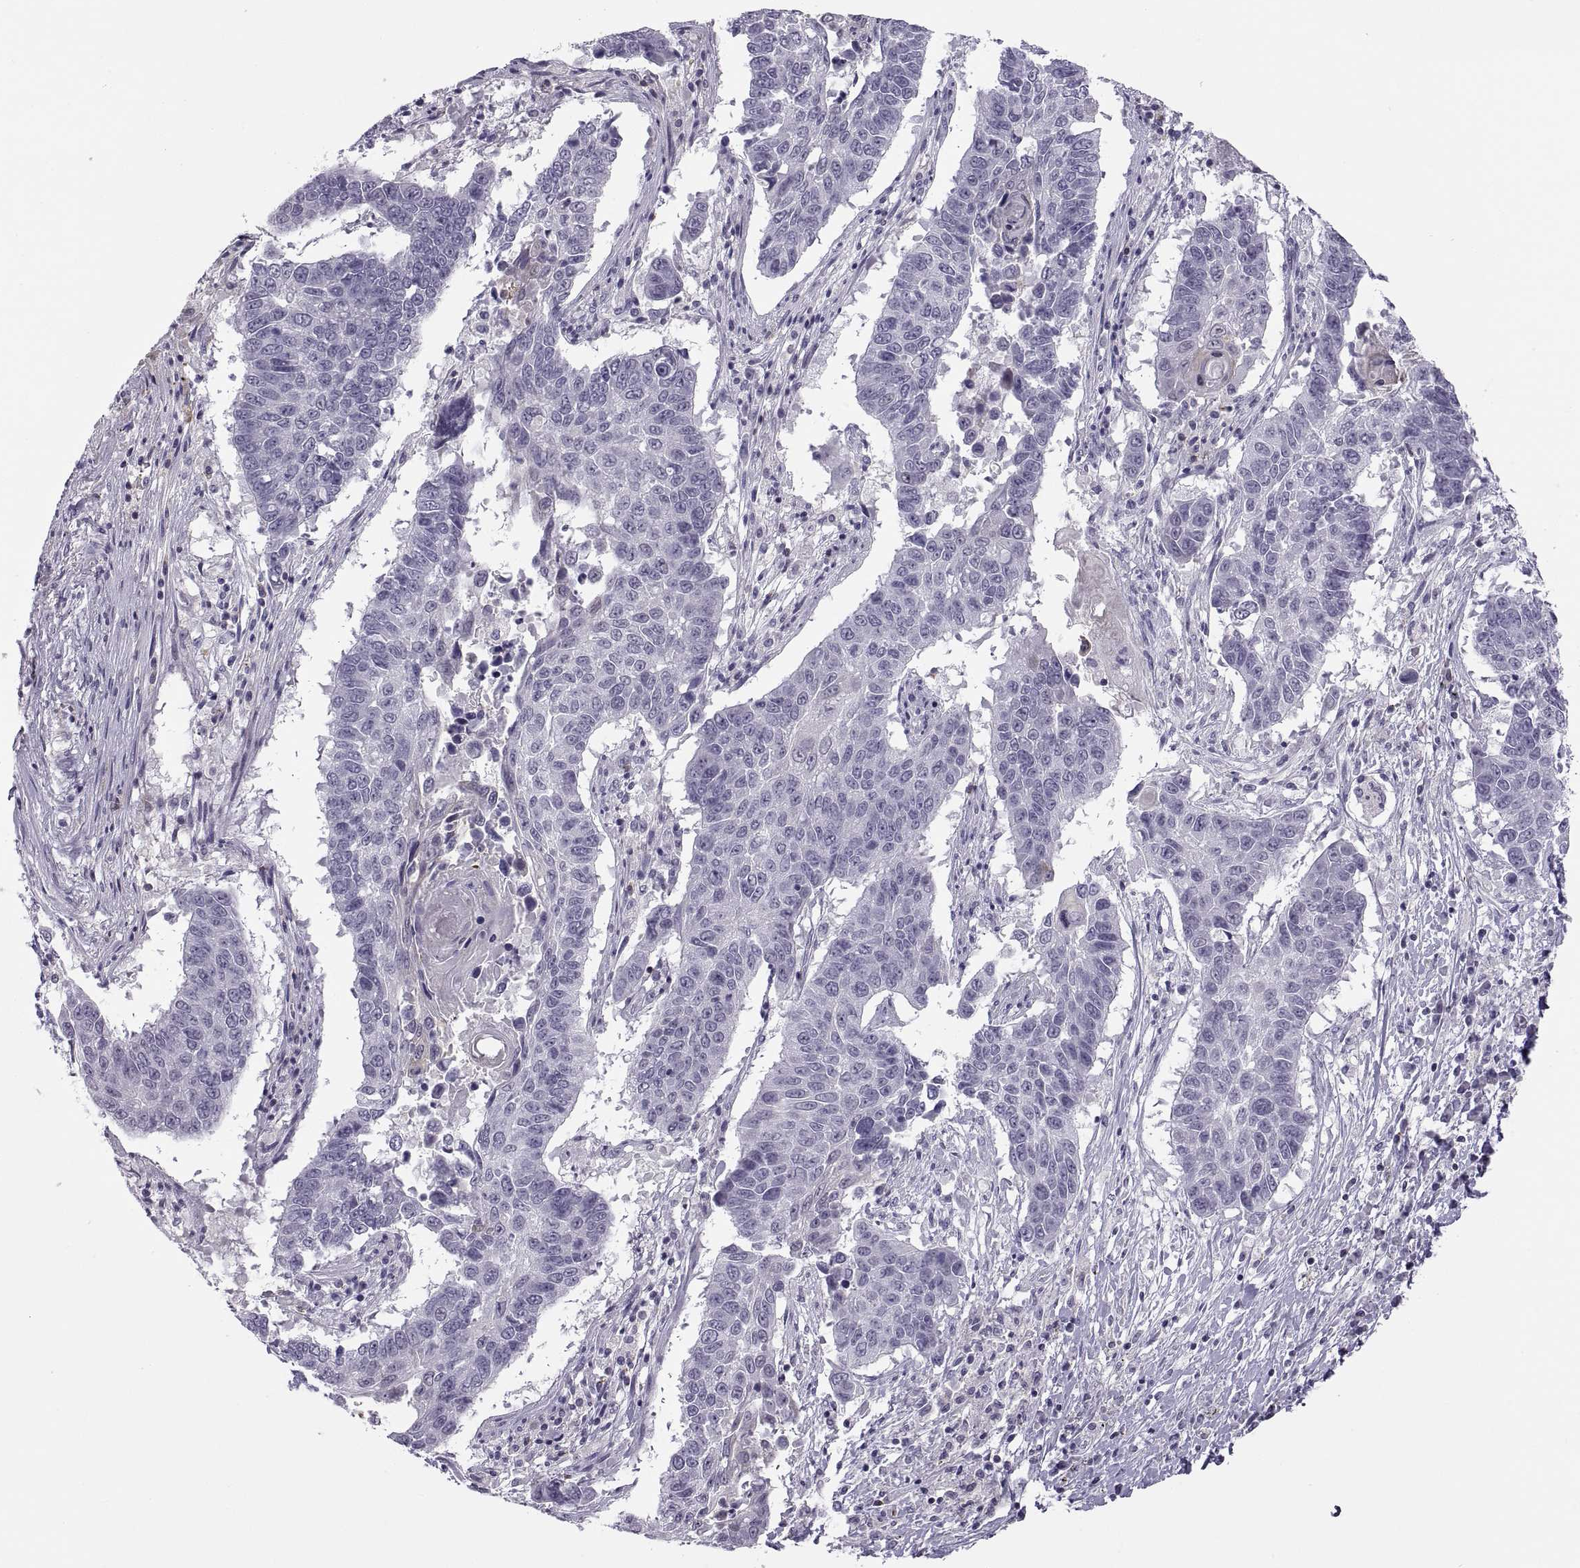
{"staining": {"intensity": "negative", "quantity": "none", "location": "none"}, "tissue": "lung cancer", "cell_type": "Tumor cells", "image_type": "cancer", "snomed": [{"axis": "morphology", "description": "Squamous cell carcinoma, NOS"}, {"axis": "topography", "description": "Lung"}], "caption": "This is a histopathology image of immunohistochemistry staining of lung cancer (squamous cell carcinoma), which shows no staining in tumor cells. (Stains: DAB immunohistochemistry (IHC) with hematoxylin counter stain, Microscopy: brightfield microscopy at high magnification).", "gene": "TTC21A", "patient": {"sex": "male", "age": 73}}